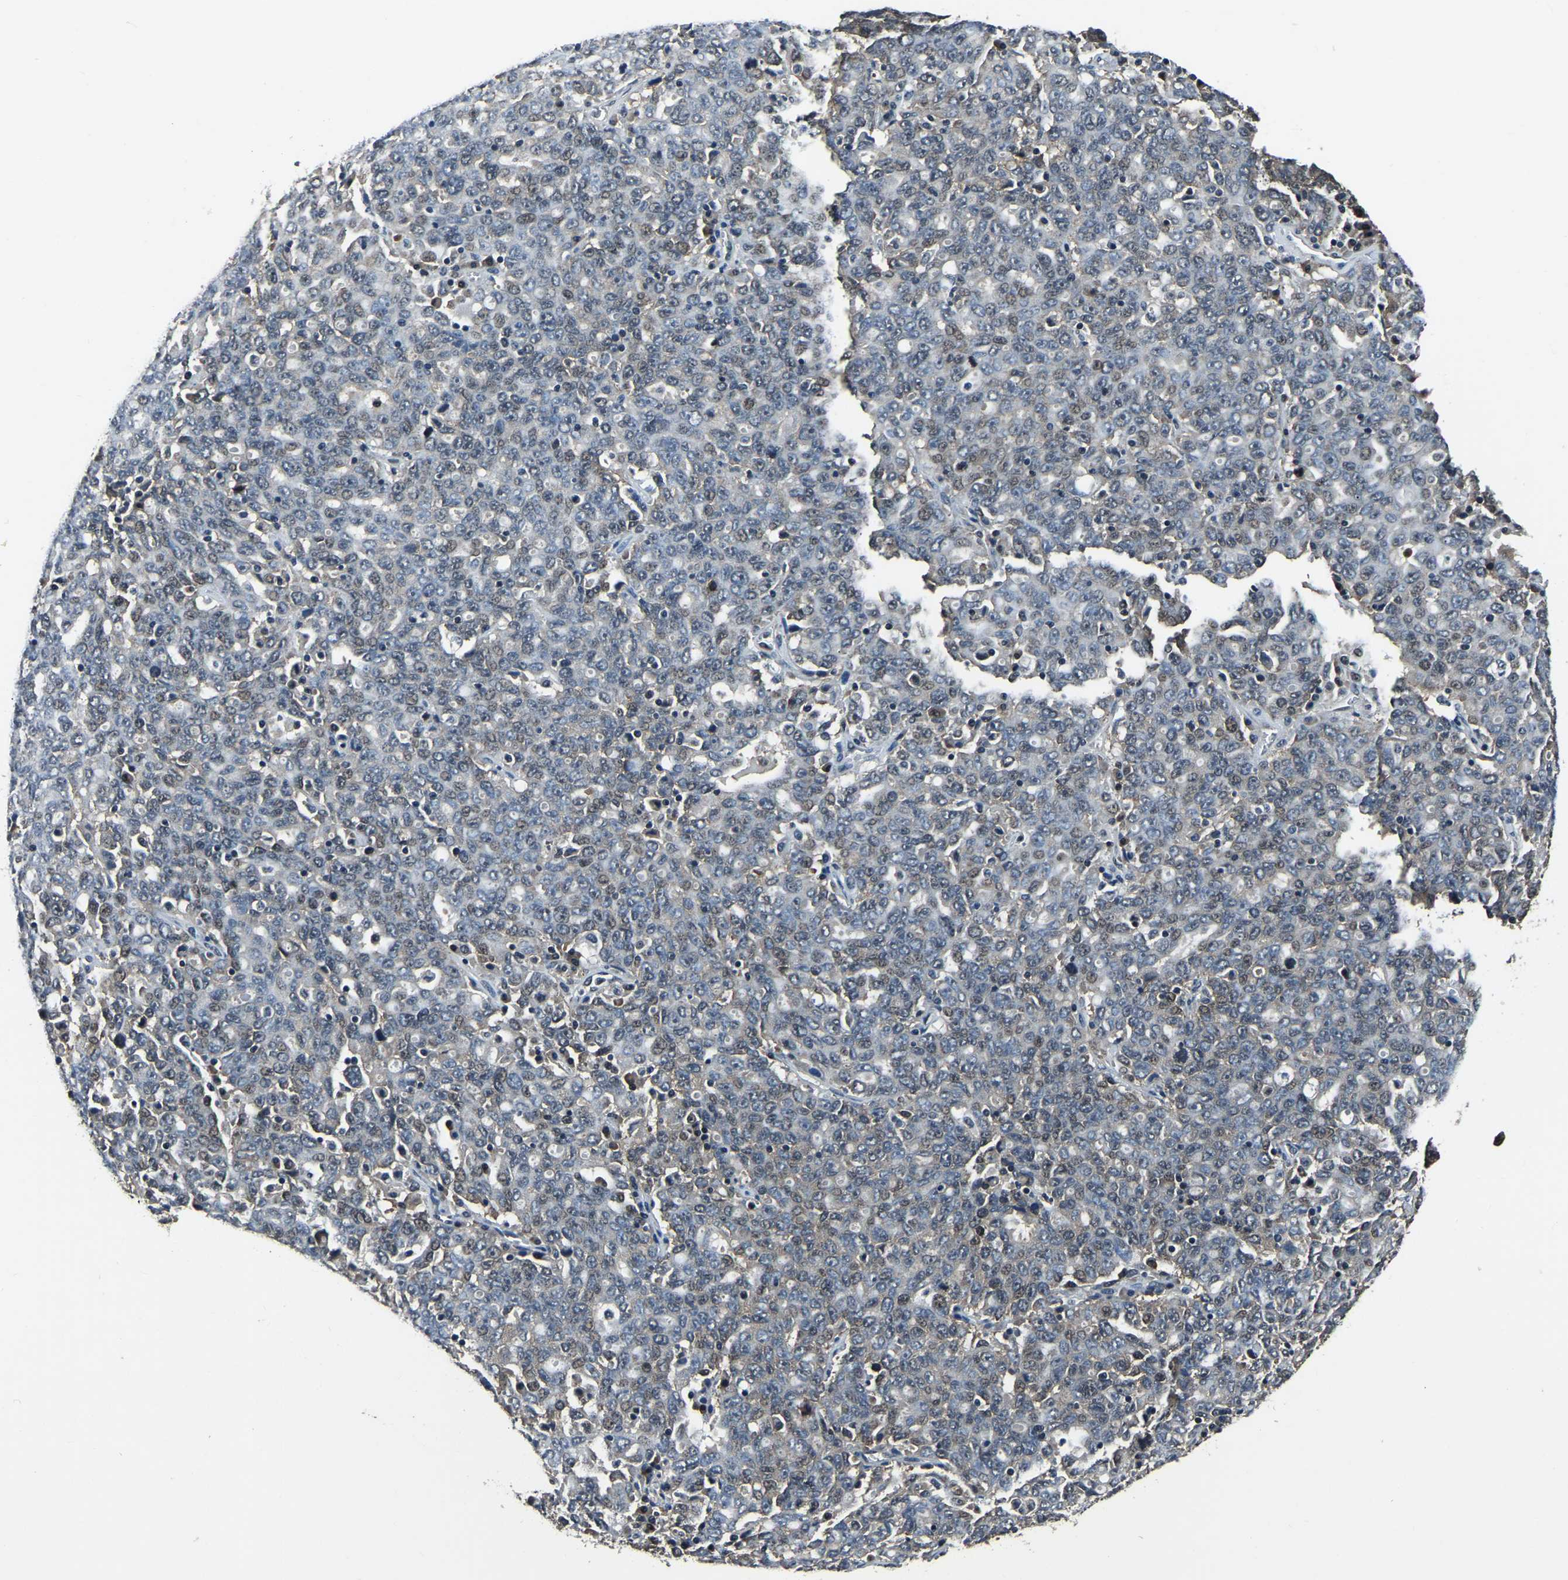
{"staining": {"intensity": "weak", "quantity": "<25%", "location": "nuclear"}, "tissue": "ovarian cancer", "cell_type": "Tumor cells", "image_type": "cancer", "snomed": [{"axis": "morphology", "description": "Carcinoma, endometroid"}, {"axis": "topography", "description": "Ovary"}], "caption": "Photomicrograph shows no protein positivity in tumor cells of ovarian cancer tissue. Brightfield microscopy of immunohistochemistry stained with DAB (brown) and hematoxylin (blue), captured at high magnification.", "gene": "ANKIB1", "patient": {"sex": "female", "age": 62}}